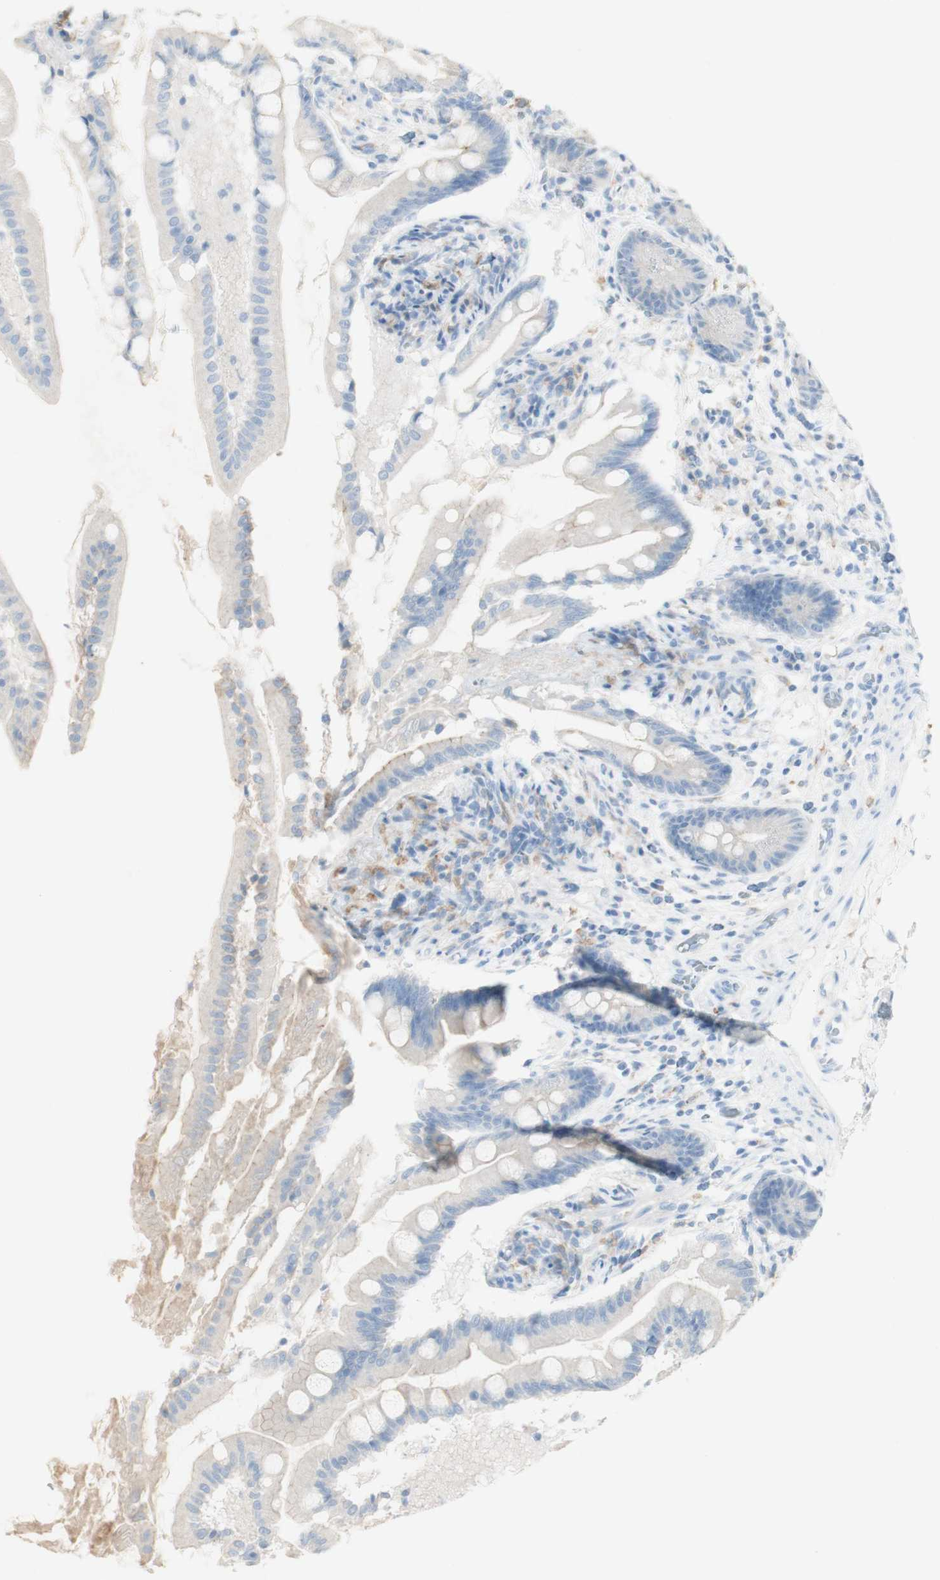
{"staining": {"intensity": "negative", "quantity": "none", "location": "none"}, "tissue": "small intestine", "cell_type": "Glandular cells", "image_type": "normal", "snomed": [{"axis": "morphology", "description": "Normal tissue, NOS"}, {"axis": "topography", "description": "Small intestine"}], "caption": "The image shows no significant positivity in glandular cells of small intestine.", "gene": "ART3", "patient": {"sex": "female", "age": 56}}